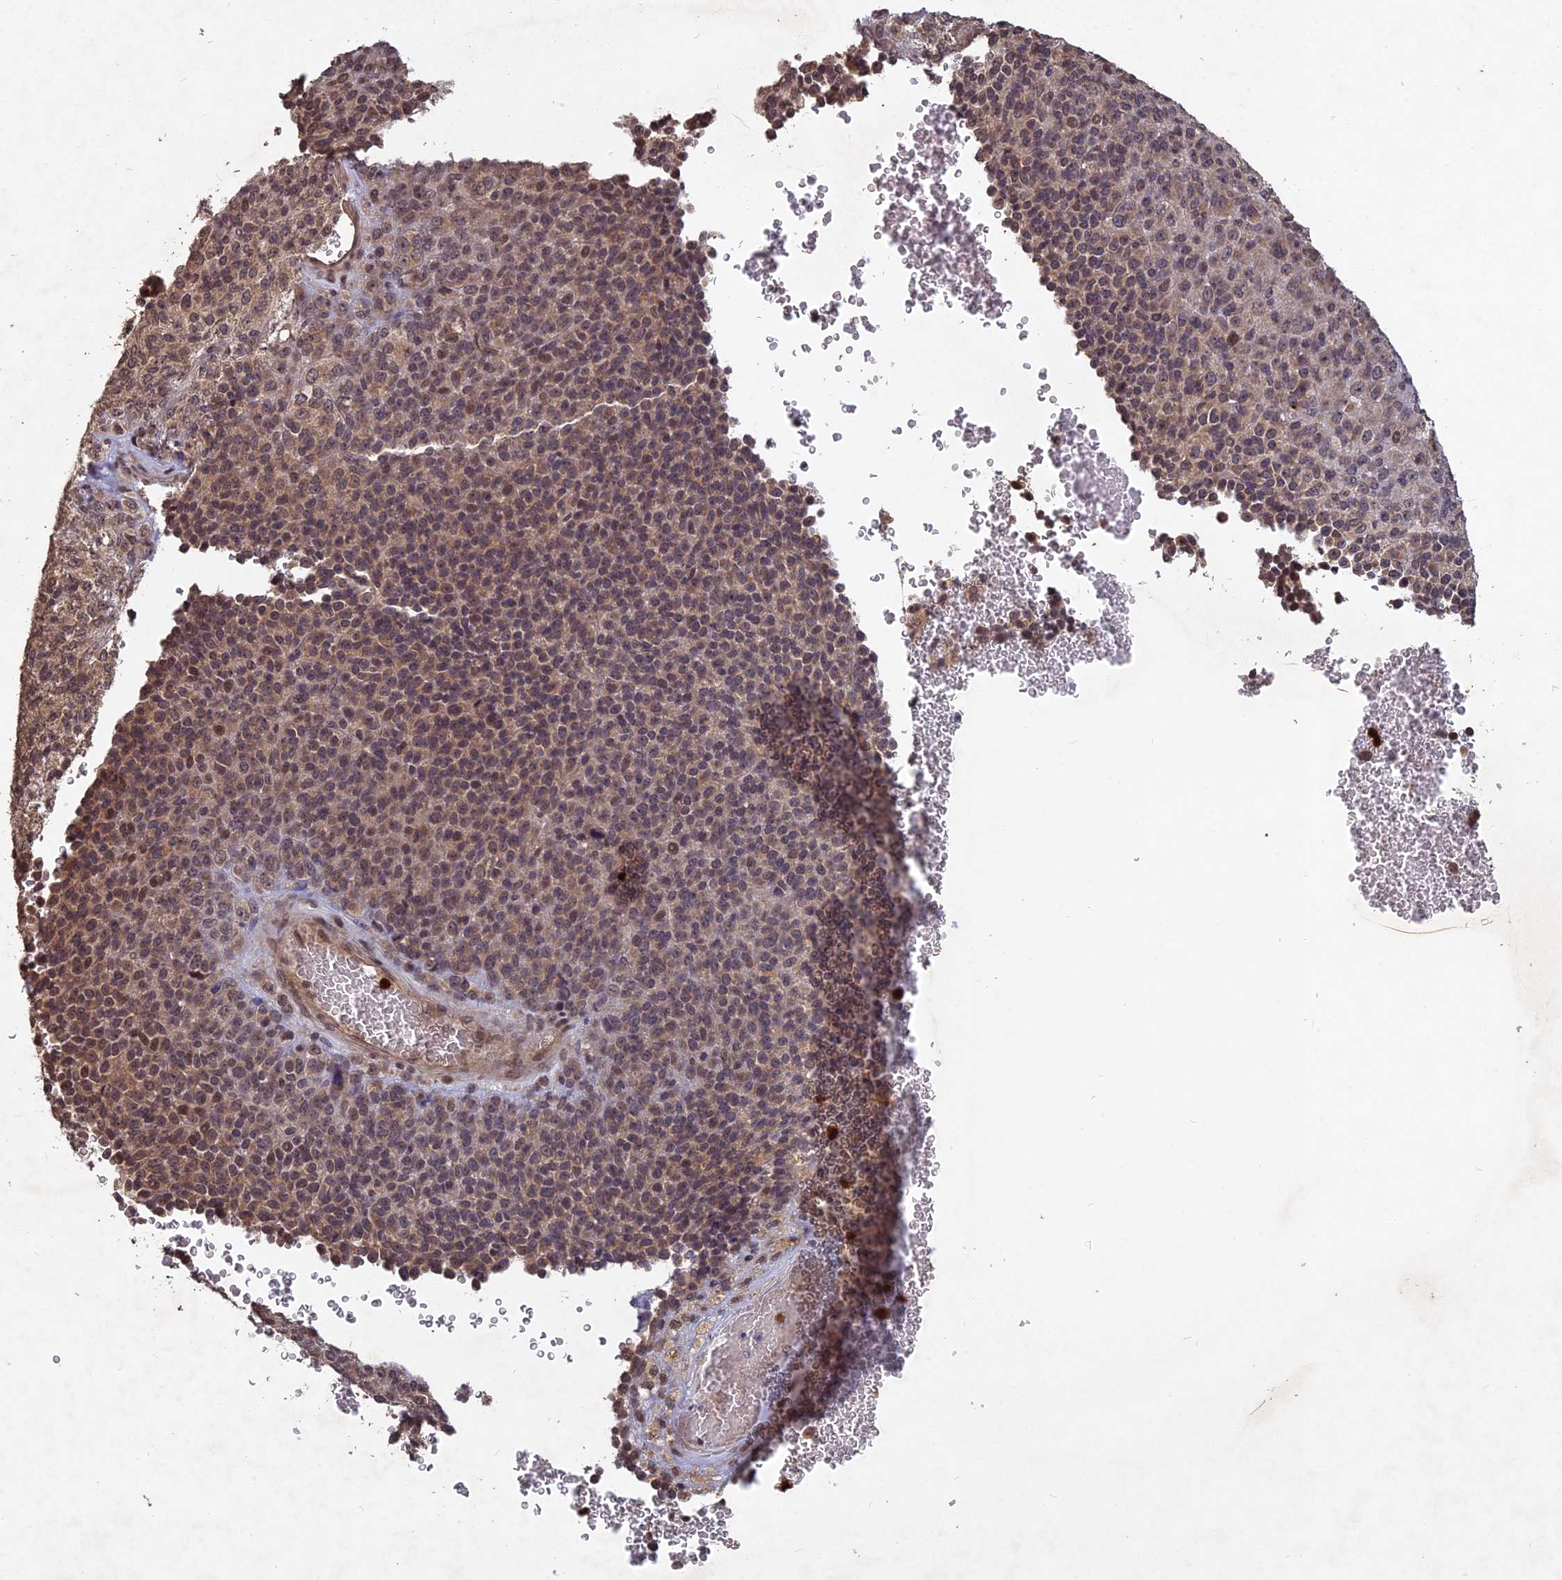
{"staining": {"intensity": "weak", "quantity": "25%-75%", "location": "nuclear"}, "tissue": "melanoma", "cell_type": "Tumor cells", "image_type": "cancer", "snomed": [{"axis": "morphology", "description": "Malignant melanoma, Metastatic site"}, {"axis": "topography", "description": "Brain"}], "caption": "Melanoma tissue exhibits weak nuclear expression in about 25%-75% of tumor cells", "gene": "SRMS", "patient": {"sex": "female", "age": 56}}